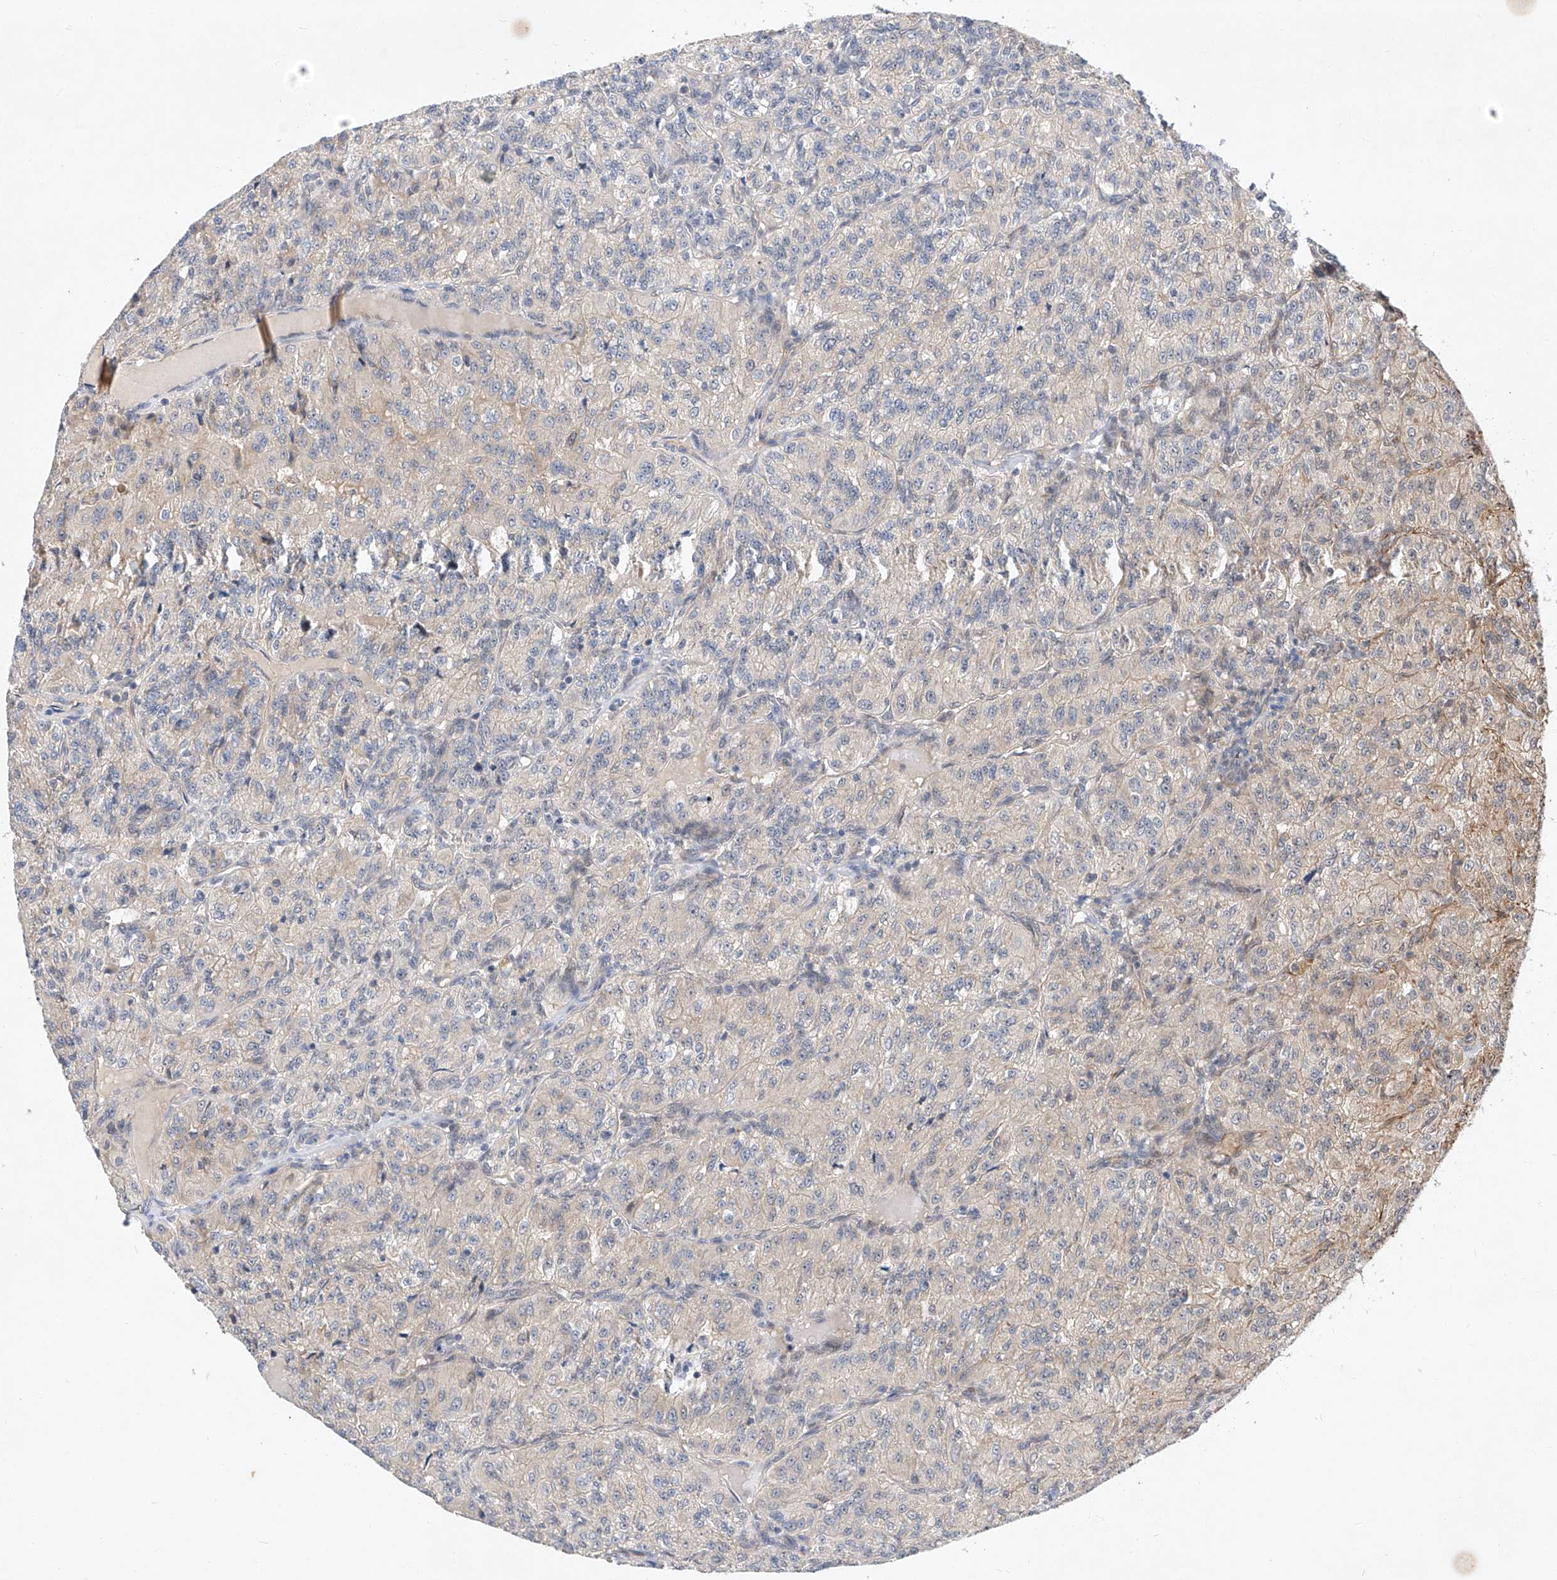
{"staining": {"intensity": "negative", "quantity": "none", "location": "none"}, "tissue": "renal cancer", "cell_type": "Tumor cells", "image_type": "cancer", "snomed": [{"axis": "morphology", "description": "Adenocarcinoma, NOS"}, {"axis": "topography", "description": "Kidney"}], "caption": "The immunohistochemistry (IHC) image has no significant positivity in tumor cells of adenocarcinoma (renal) tissue.", "gene": "AMD1", "patient": {"sex": "female", "age": 63}}